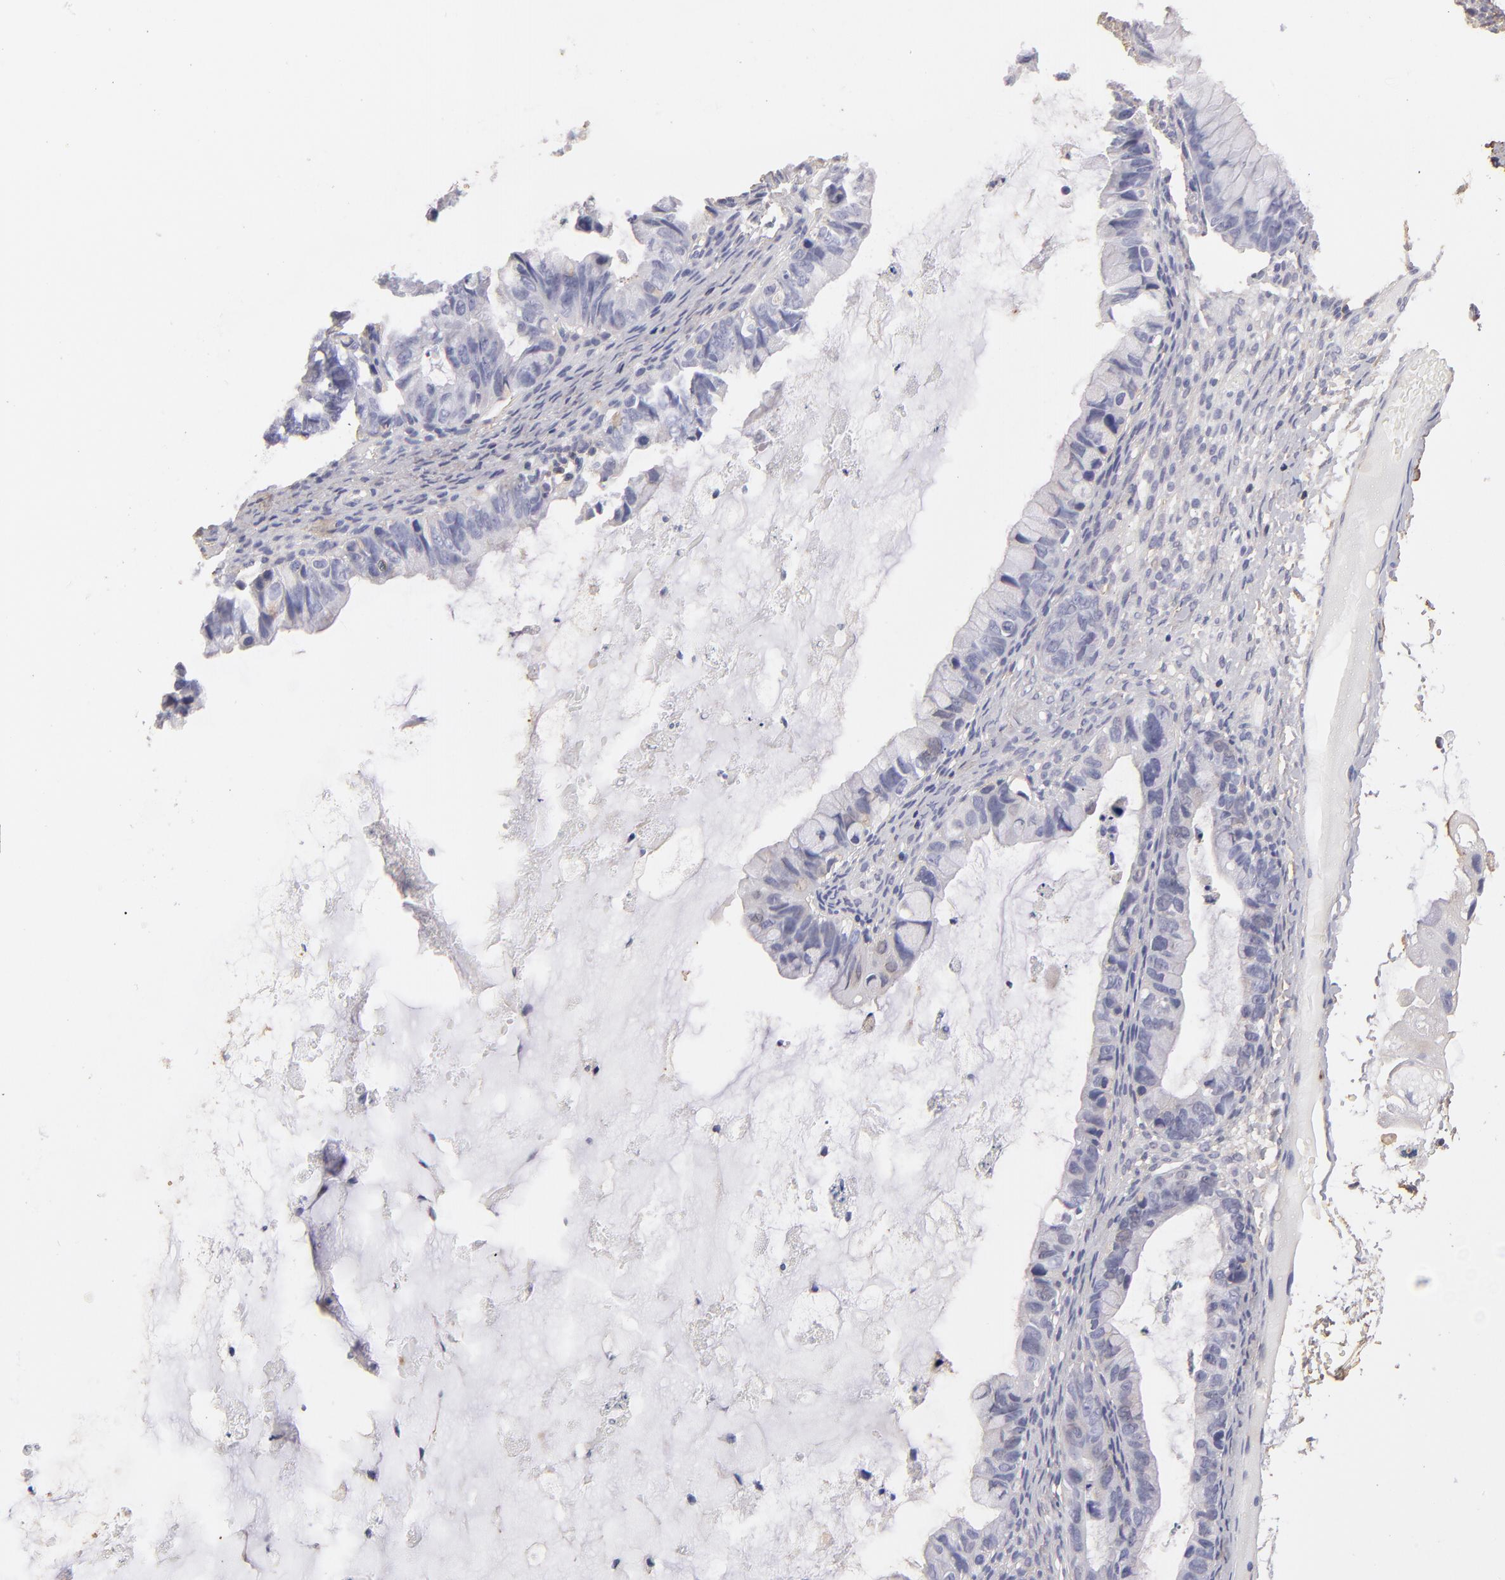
{"staining": {"intensity": "negative", "quantity": "none", "location": "none"}, "tissue": "ovarian cancer", "cell_type": "Tumor cells", "image_type": "cancer", "snomed": [{"axis": "morphology", "description": "Cystadenocarcinoma, mucinous, NOS"}, {"axis": "topography", "description": "Ovary"}], "caption": "Immunohistochemical staining of ovarian cancer (mucinous cystadenocarcinoma) shows no significant staining in tumor cells.", "gene": "ABCB1", "patient": {"sex": "female", "age": 36}}